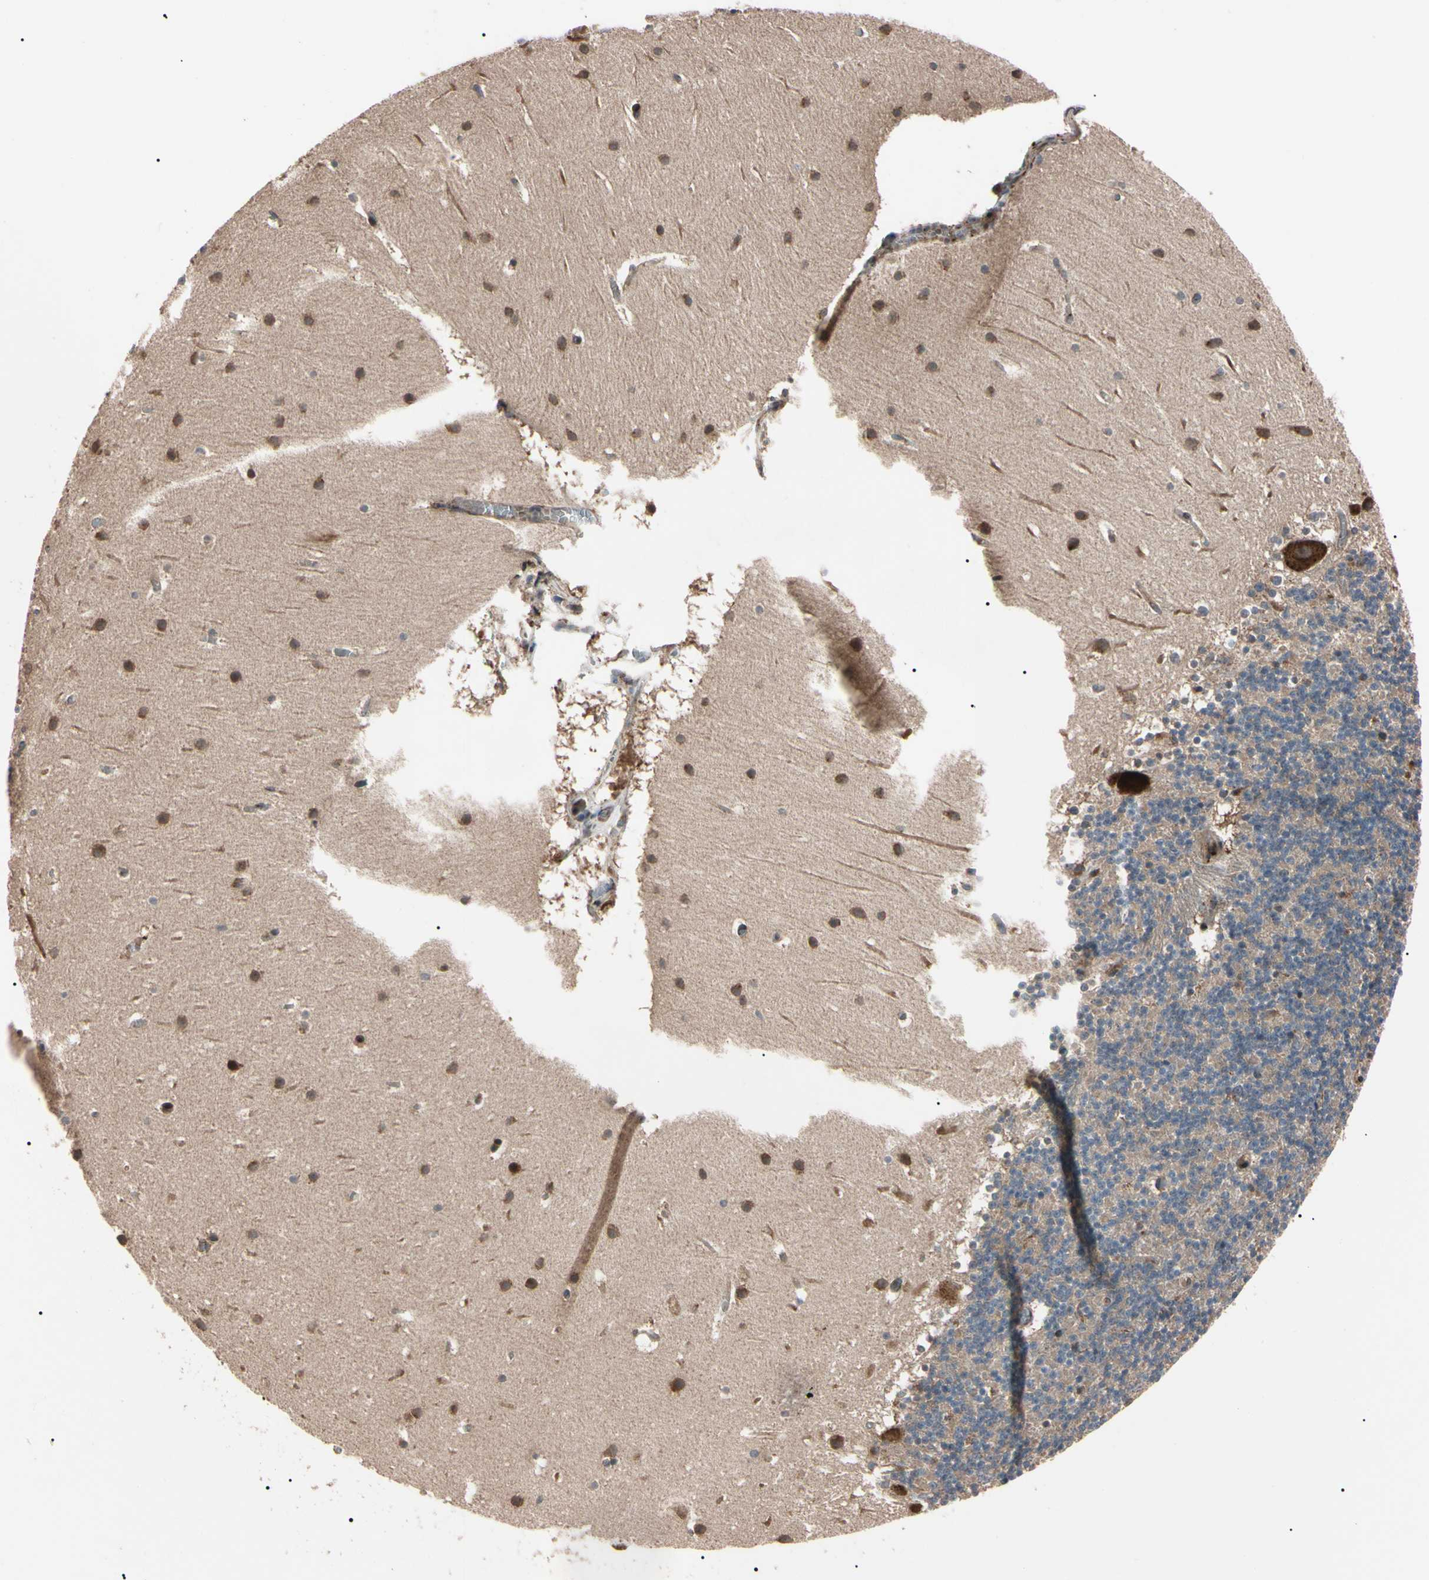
{"staining": {"intensity": "moderate", "quantity": "25%-75%", "location": "cytoplasmic/membranous"}, "tissue": "cerebellum", "cell_type": "Cells in granular layer", "image_type": "normal", "snomed": [{"axis": "morphology", "description": "Normal tissue, NOS"}, {"axis": "topography", "description": "Cerebellum"}], "caption": "Cerebellum stained with immunohistochemistry reveals moderate cytoplasmic/membranous staining in approximately 25%-75% of cells in granular layer.", "gene": "GUCY1B1", "patient": {"sex": "male", "age": 45}}